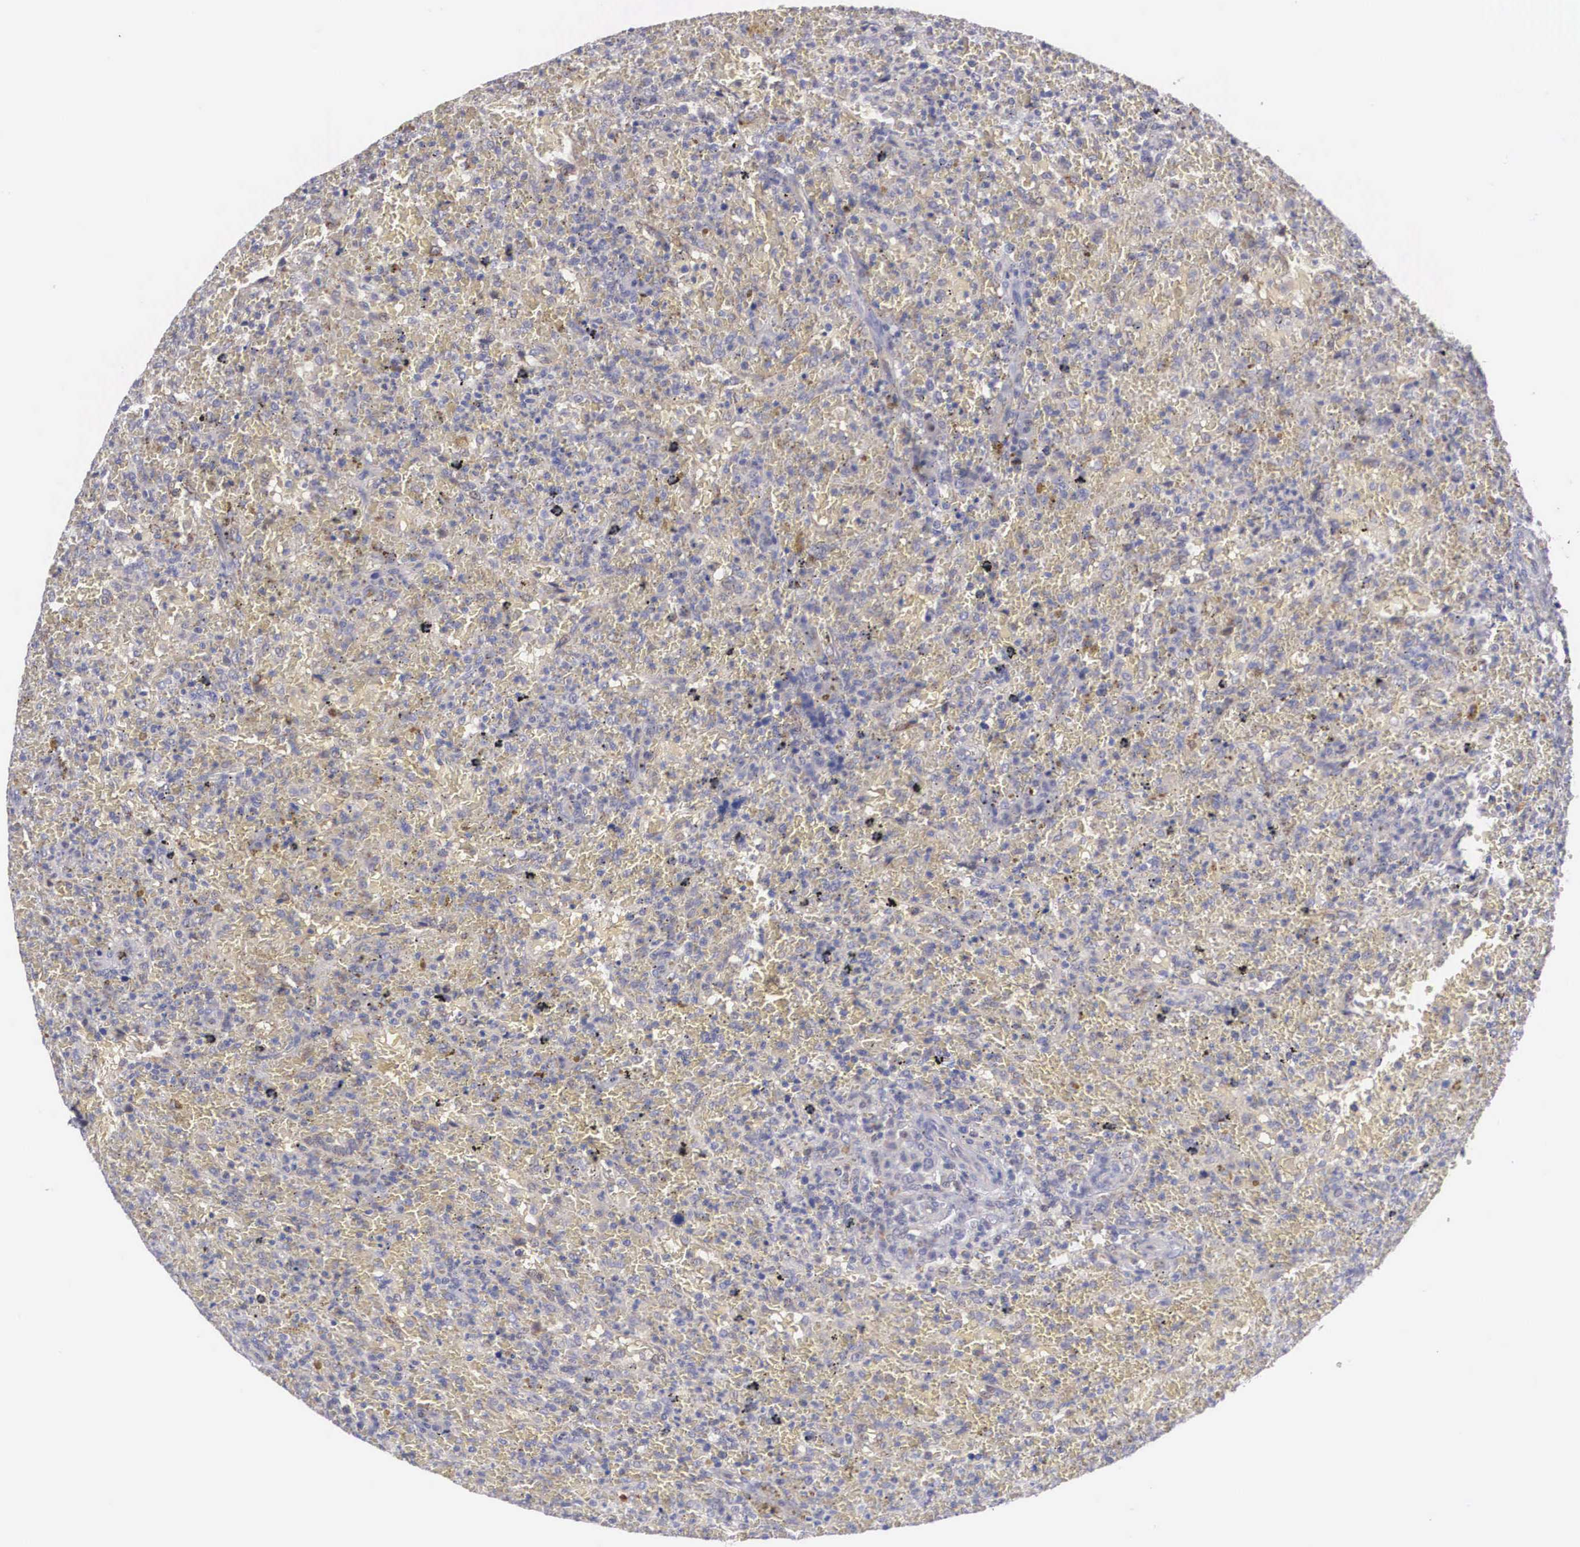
{"staining": {"intensity": "negative", "quantity": "none", "location": "none"}, "tissue": "lymphoma", "cell_type": "Tumor cells", "image_type": "cancer", "snomed": [{"axis": "morphology", "description": "Malignant lymphoma, non-Hodgkin's type, High grade"}, {"axis": "topography", "description": "Spleen"}, {"axis": "topography", "description": "Lymph node"}], "caption": "The immunohistochemistry micrograph has no significant expression in tumor cells of lymphoma tissue.", "gene": "RBPJ", "patient": {"sex": "female", "age": 70}}